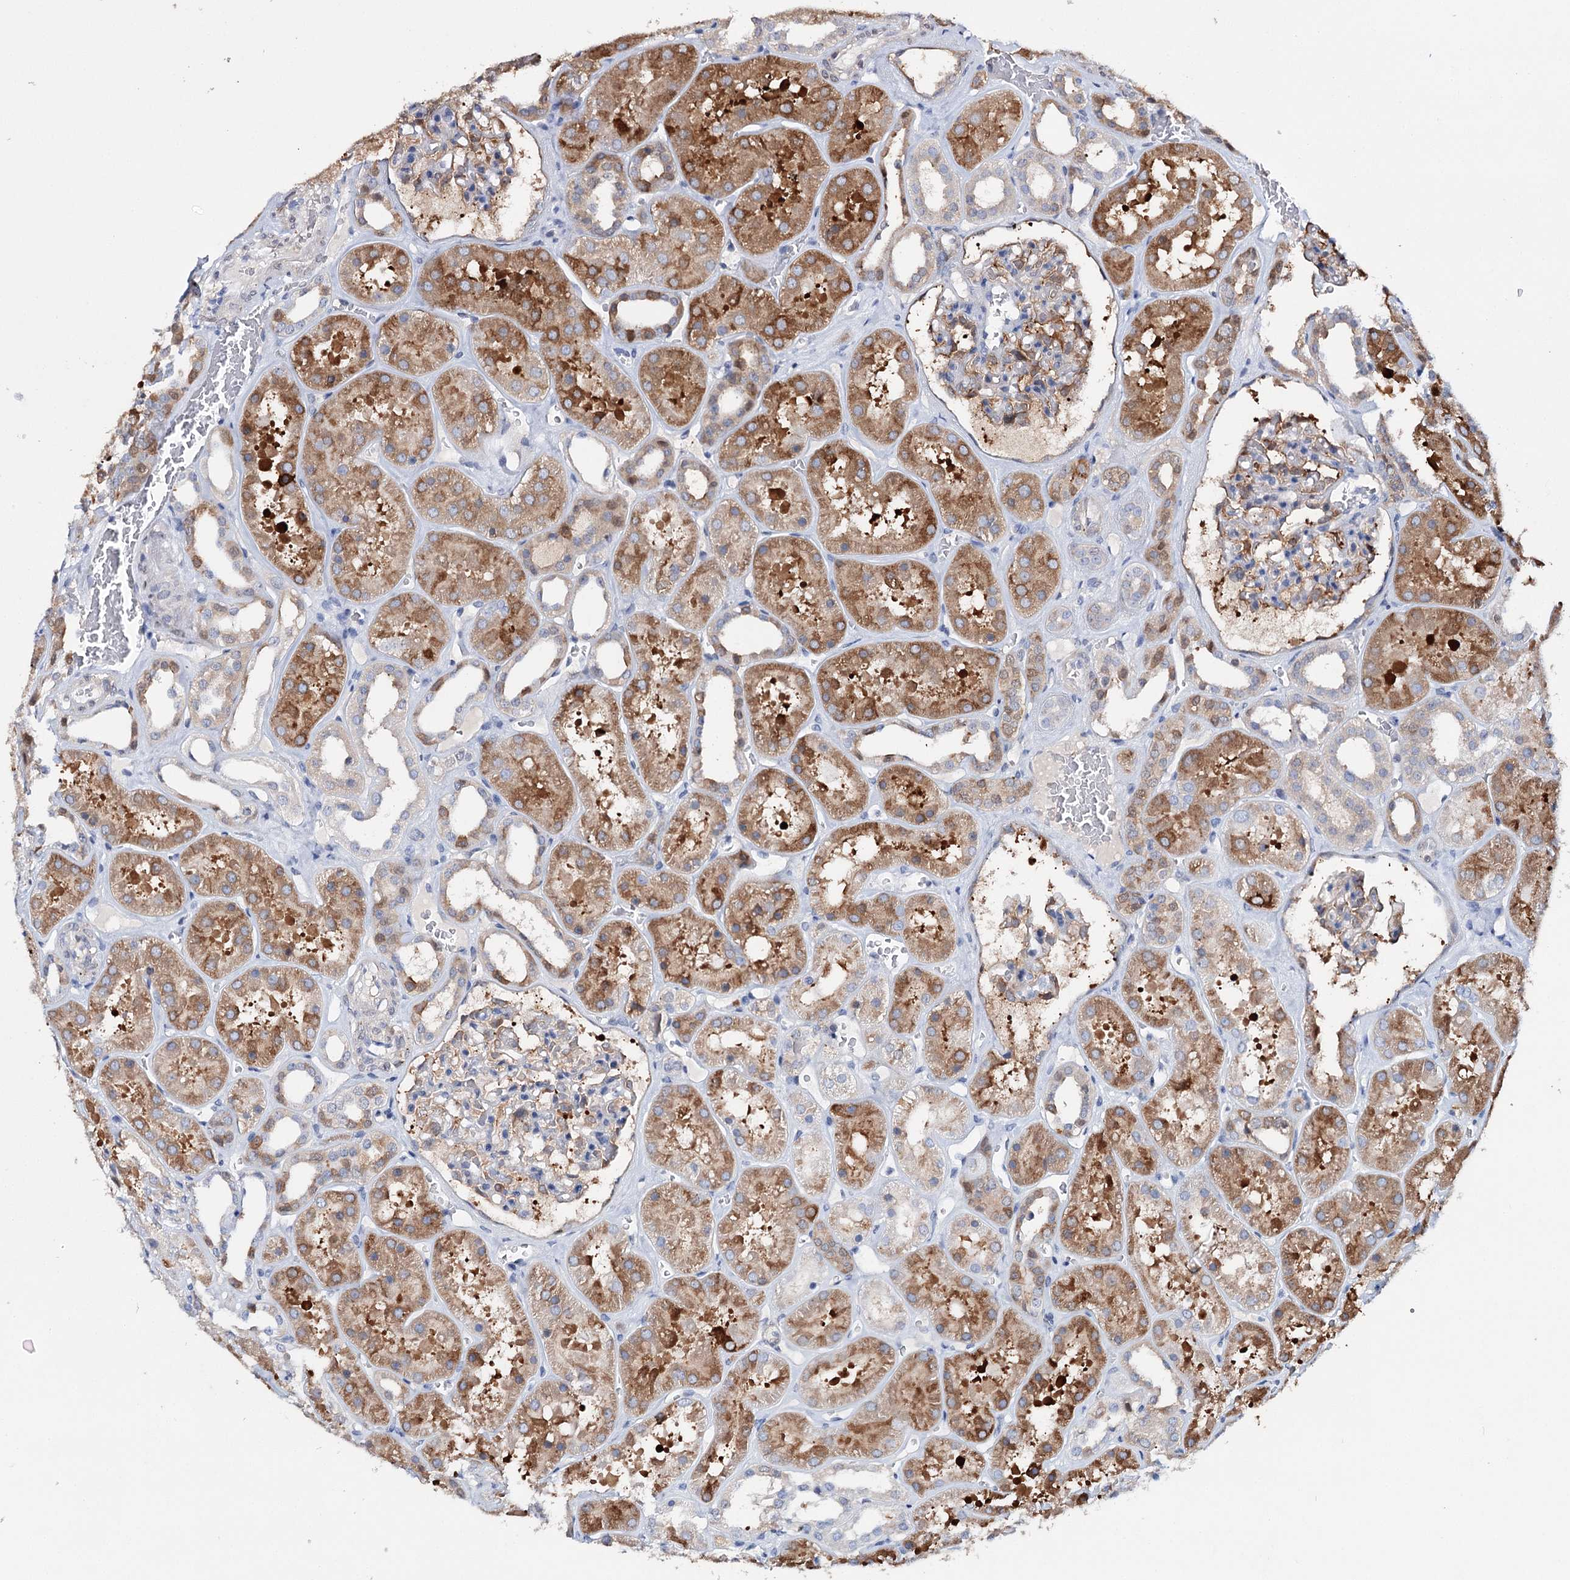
{"staining": {"intensity": "moderate", "quantity": "<25%", "location": "cytoplasmic/membranous"}, "tissue": "kidney", "cell_type": "Cells in glomeruli", "image_type": "normal", "snomed": [{"axis": "morphology", "description": "Normal tissue, NOS"}, {"axis": "topography", "description": "Kidney"}], "caption": "Protein expression by immunohistochemistry (IHC) demonstrates moderate cytoplasmic/membranous staining in about <25% of cells in glomeruli in benign kidney.", "gene": "CFAP46", "patient": {"sex": "female", "age": 41}}